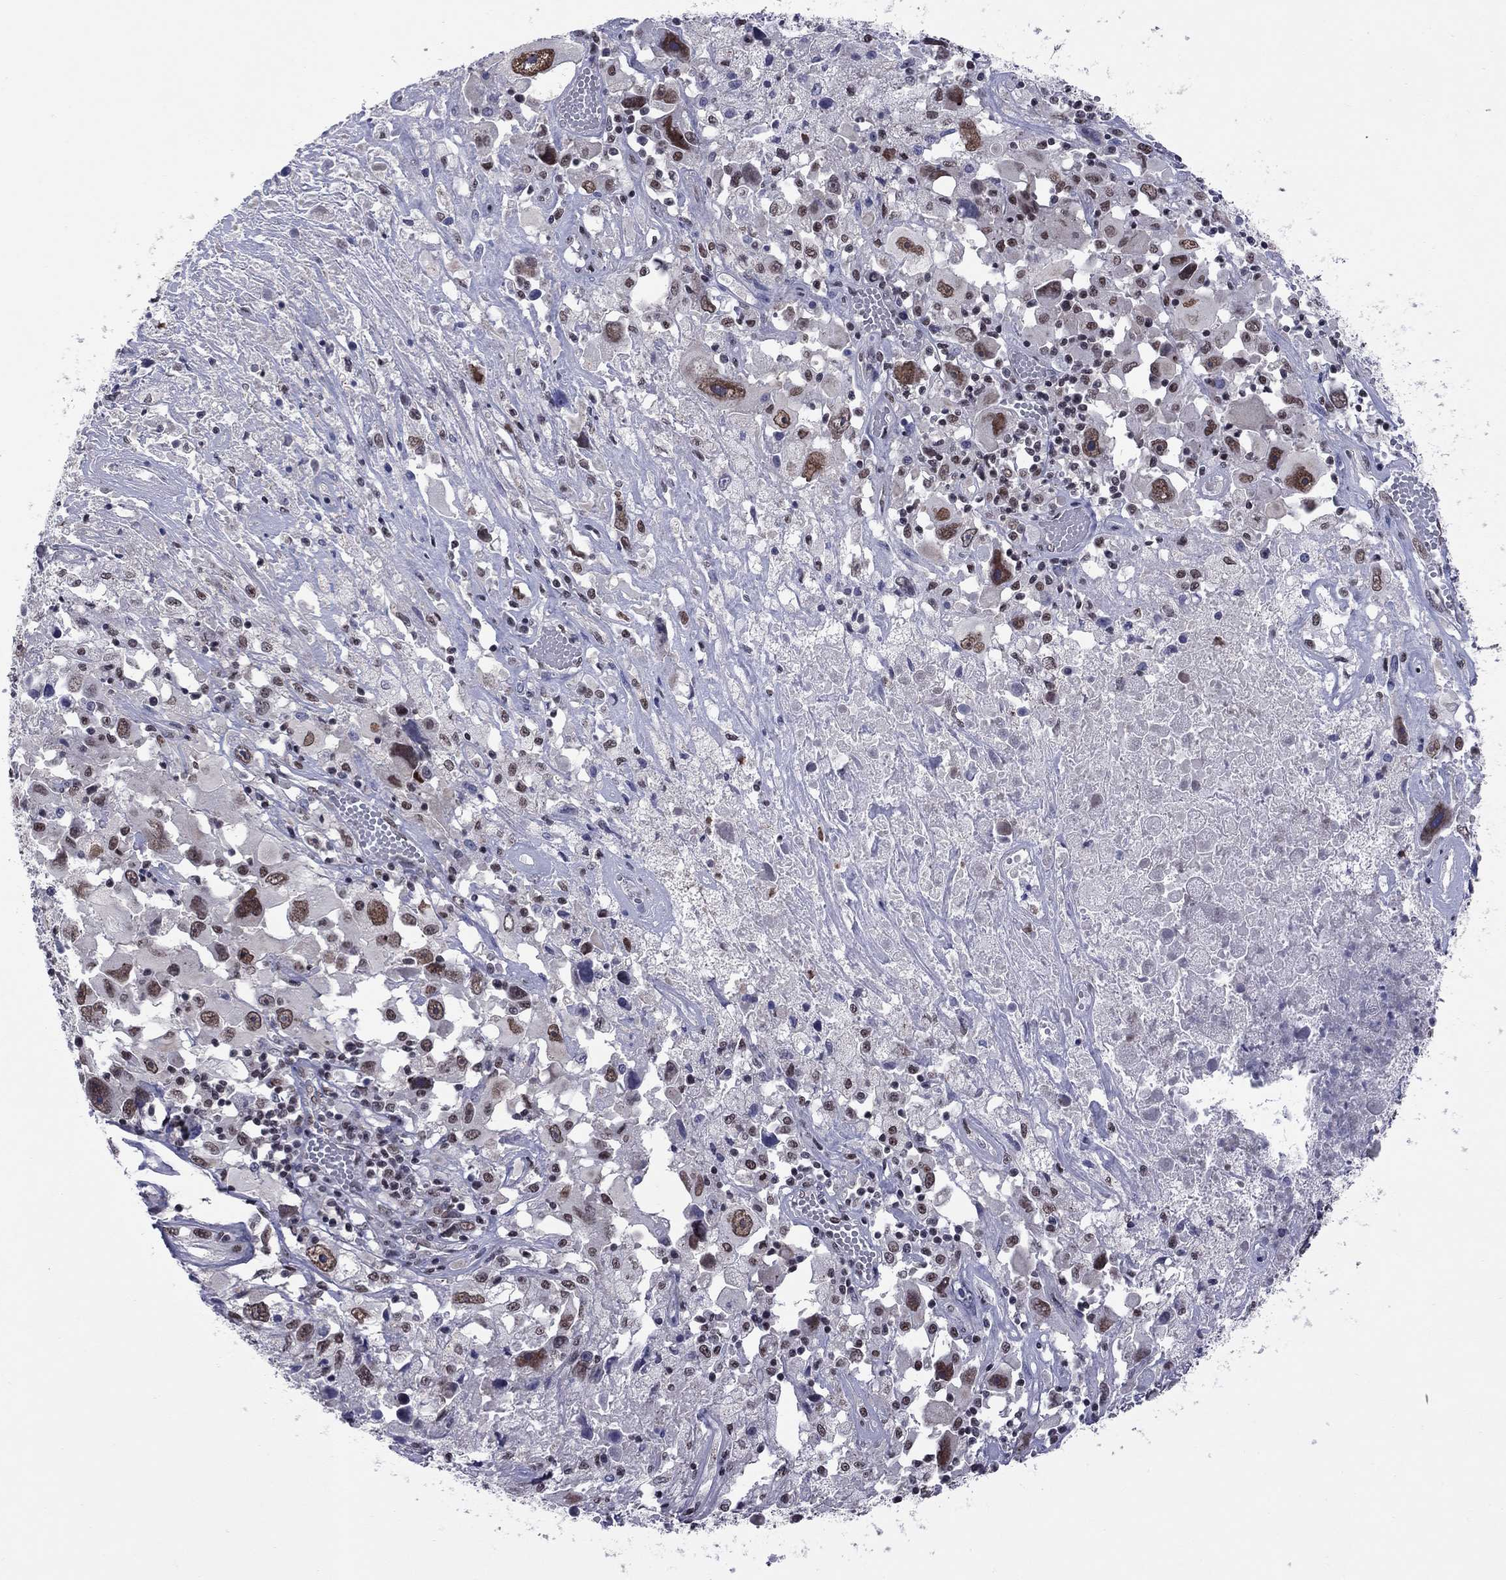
{"staining": {"intensity": "moderate", "quantity": ">75%", "location": "nuclear"}, "tissue": "melanoma", "cell_type": "Tumor cells", "image_type": "cancer", "snomed": [{"axis": "morphology", "description": "Malignant melanoma, Metastatic site"}, {"axis": "topography", "description": "Soft tissue"}], "caption": "Malignant melanoma (metastatic site) stained for a protein (brown) reveals moderate nuclear positive positivity in approximately >75% of tumor cells.", "gene": "TAF9", "patient": {"sex": "male", "age": 50}}